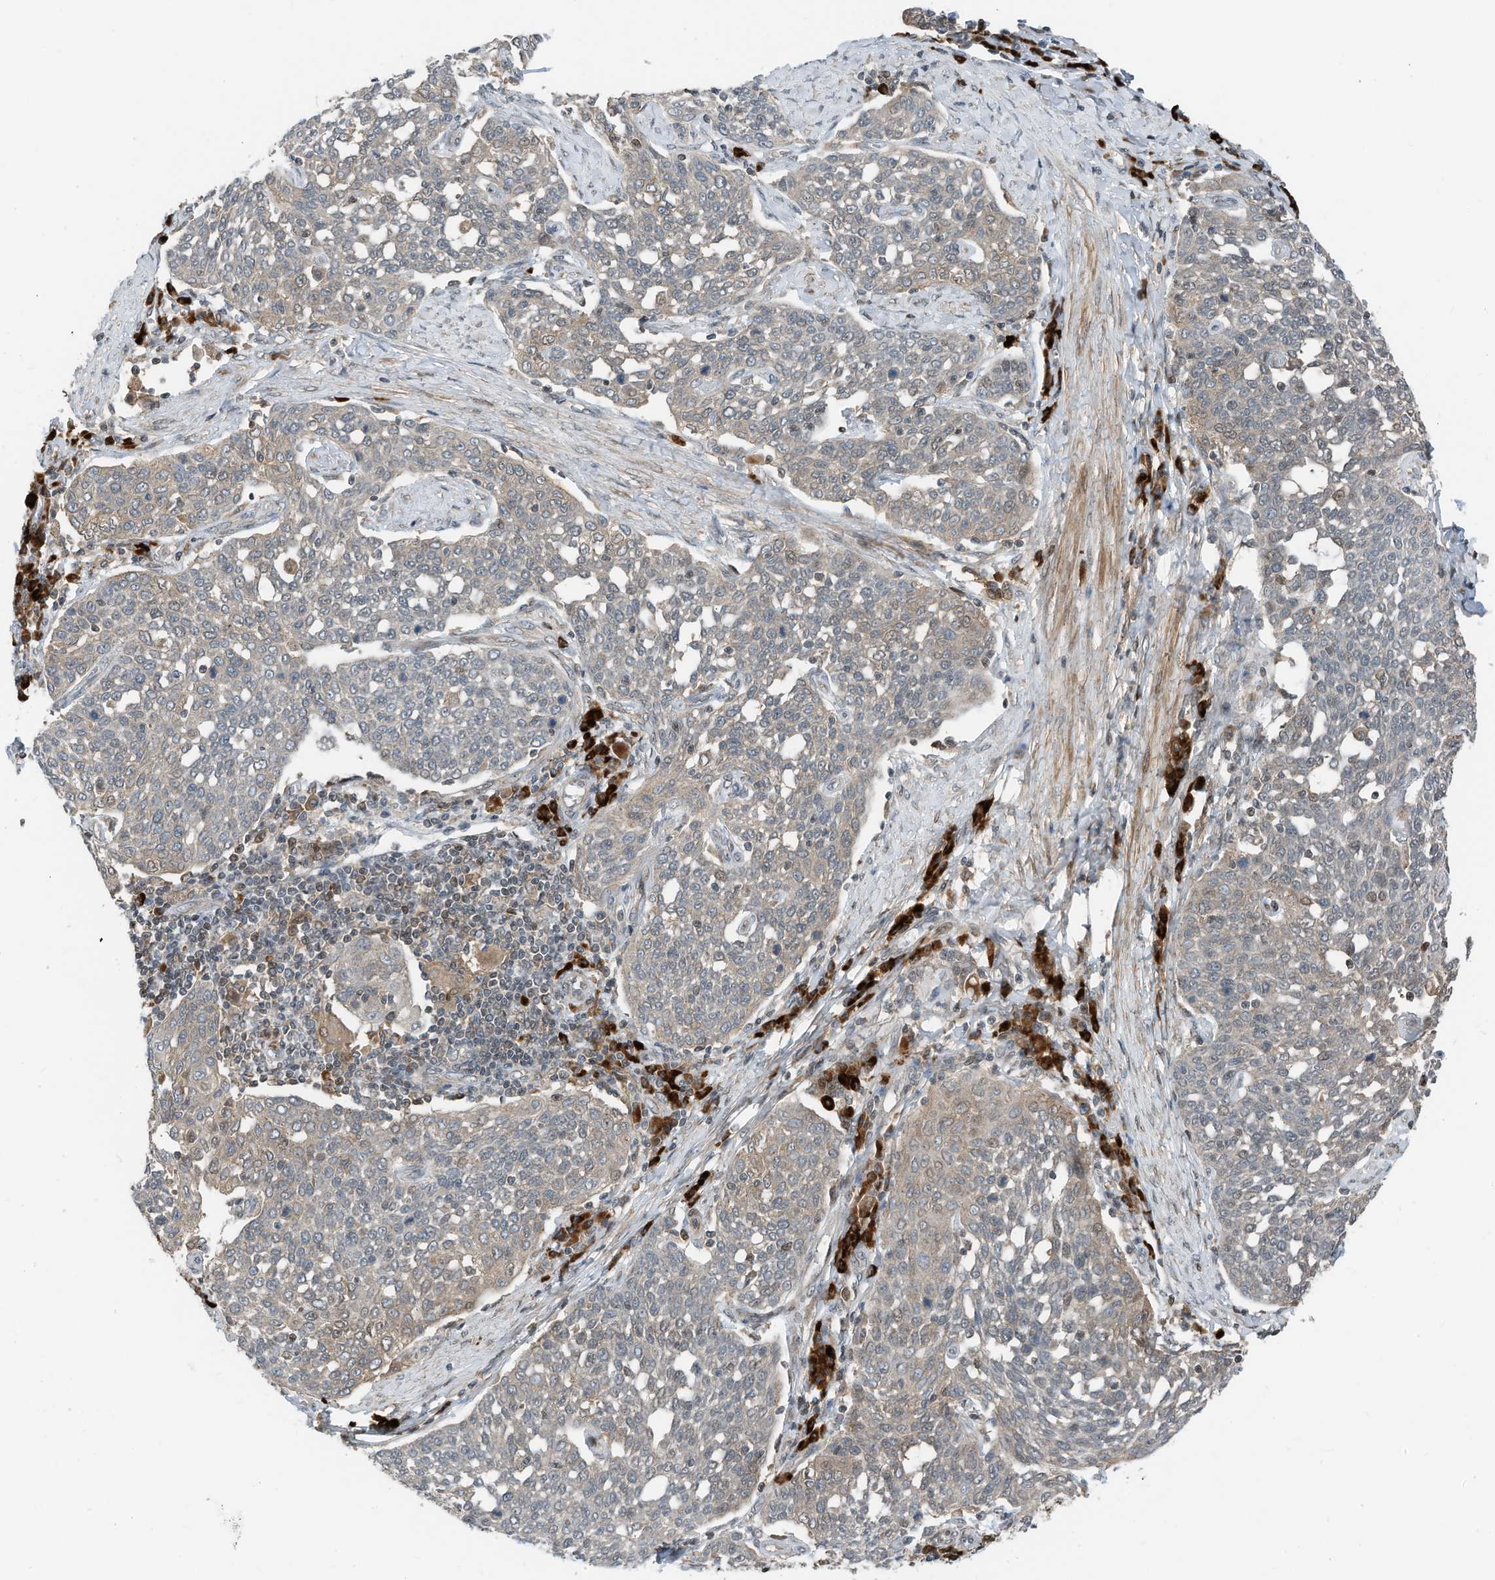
{"staining": {"intensity": "weak", "quantity": "<25%", "location": "cytoplasmic/membranous"}, "tissue": "cervical cancer", "cell_type": "Tumor cells", "image_type": "cancer", "snomed": [{"axis": "morphology", "description": "Squamous cell carcinoma, NOS"}, {"axis": "topography", "description": "Cervix"}], "caption": "A photomicrograph of cervical cancer (squamous cell carcinoma) stained for a protein displays no brown staining in tumor cells. The staining was performed using DAB to visualize the protein expression in brown, while the nuclei were stained in blue with hematoxylin (Magnification: 20x).", "gene": "RMND1", "patient": {"sex": "female", "age": 34}}